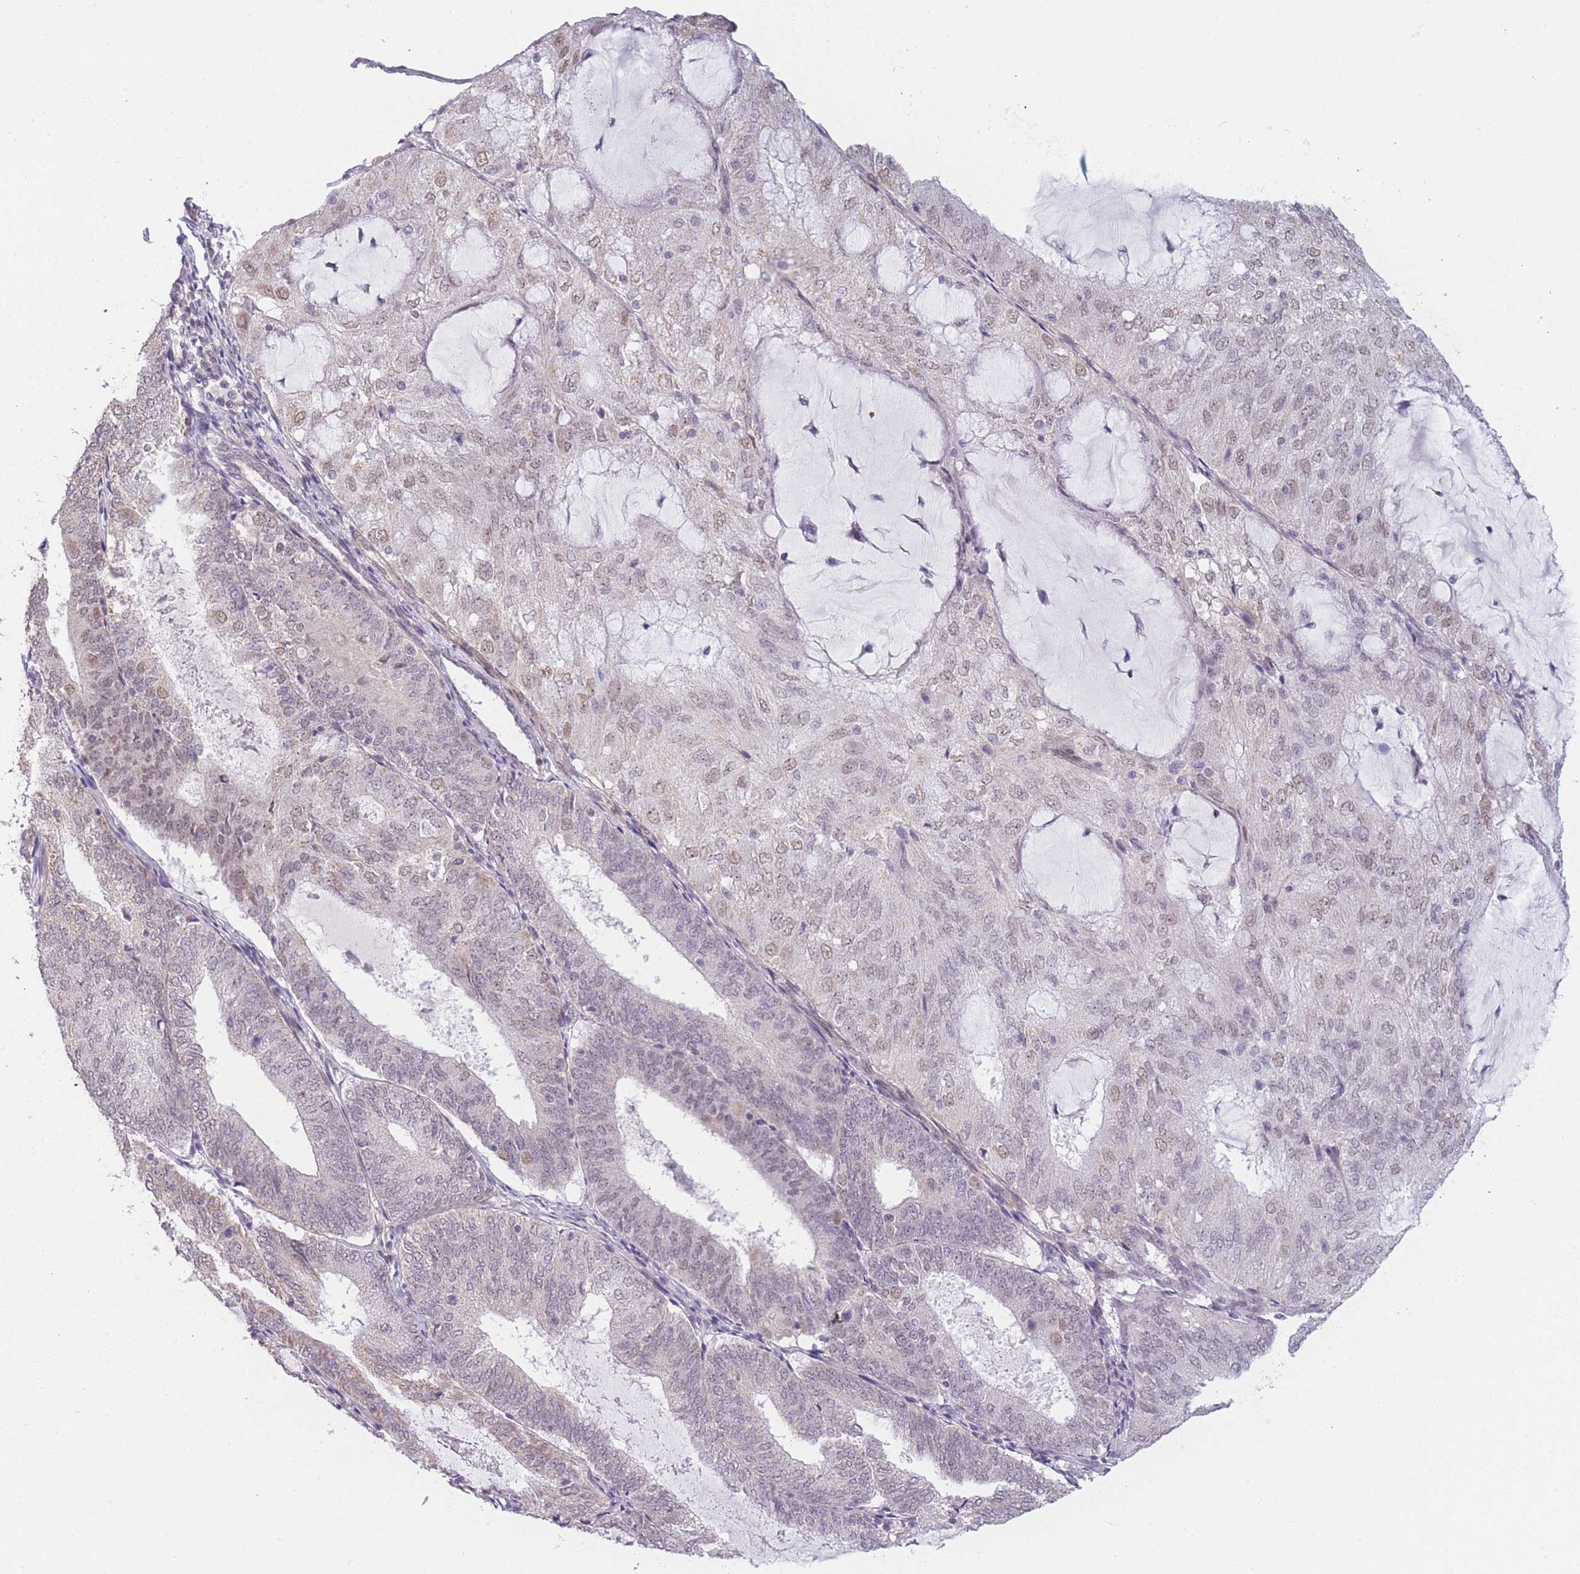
{"staining": {"intensity": "moderate", "quantity": "25%-75%", "location": "nuclear"}, "tissue": "endometrial cancer", "cell_type": "Tumor cells", "image_type": "cancer", "snomed": [{"axis": "morphology", "description": "Adenocarcinoma, NOS"}, {"axis": "topography", "description": "Endometrium"}], "caption": "Tumor cells display medium levels of moderate nuclear expression in about 25%-75% of cells in endometrial adenocarcinoma.", "gene": "SIN3B", "patient": {"sex": "female", "age": 81}}